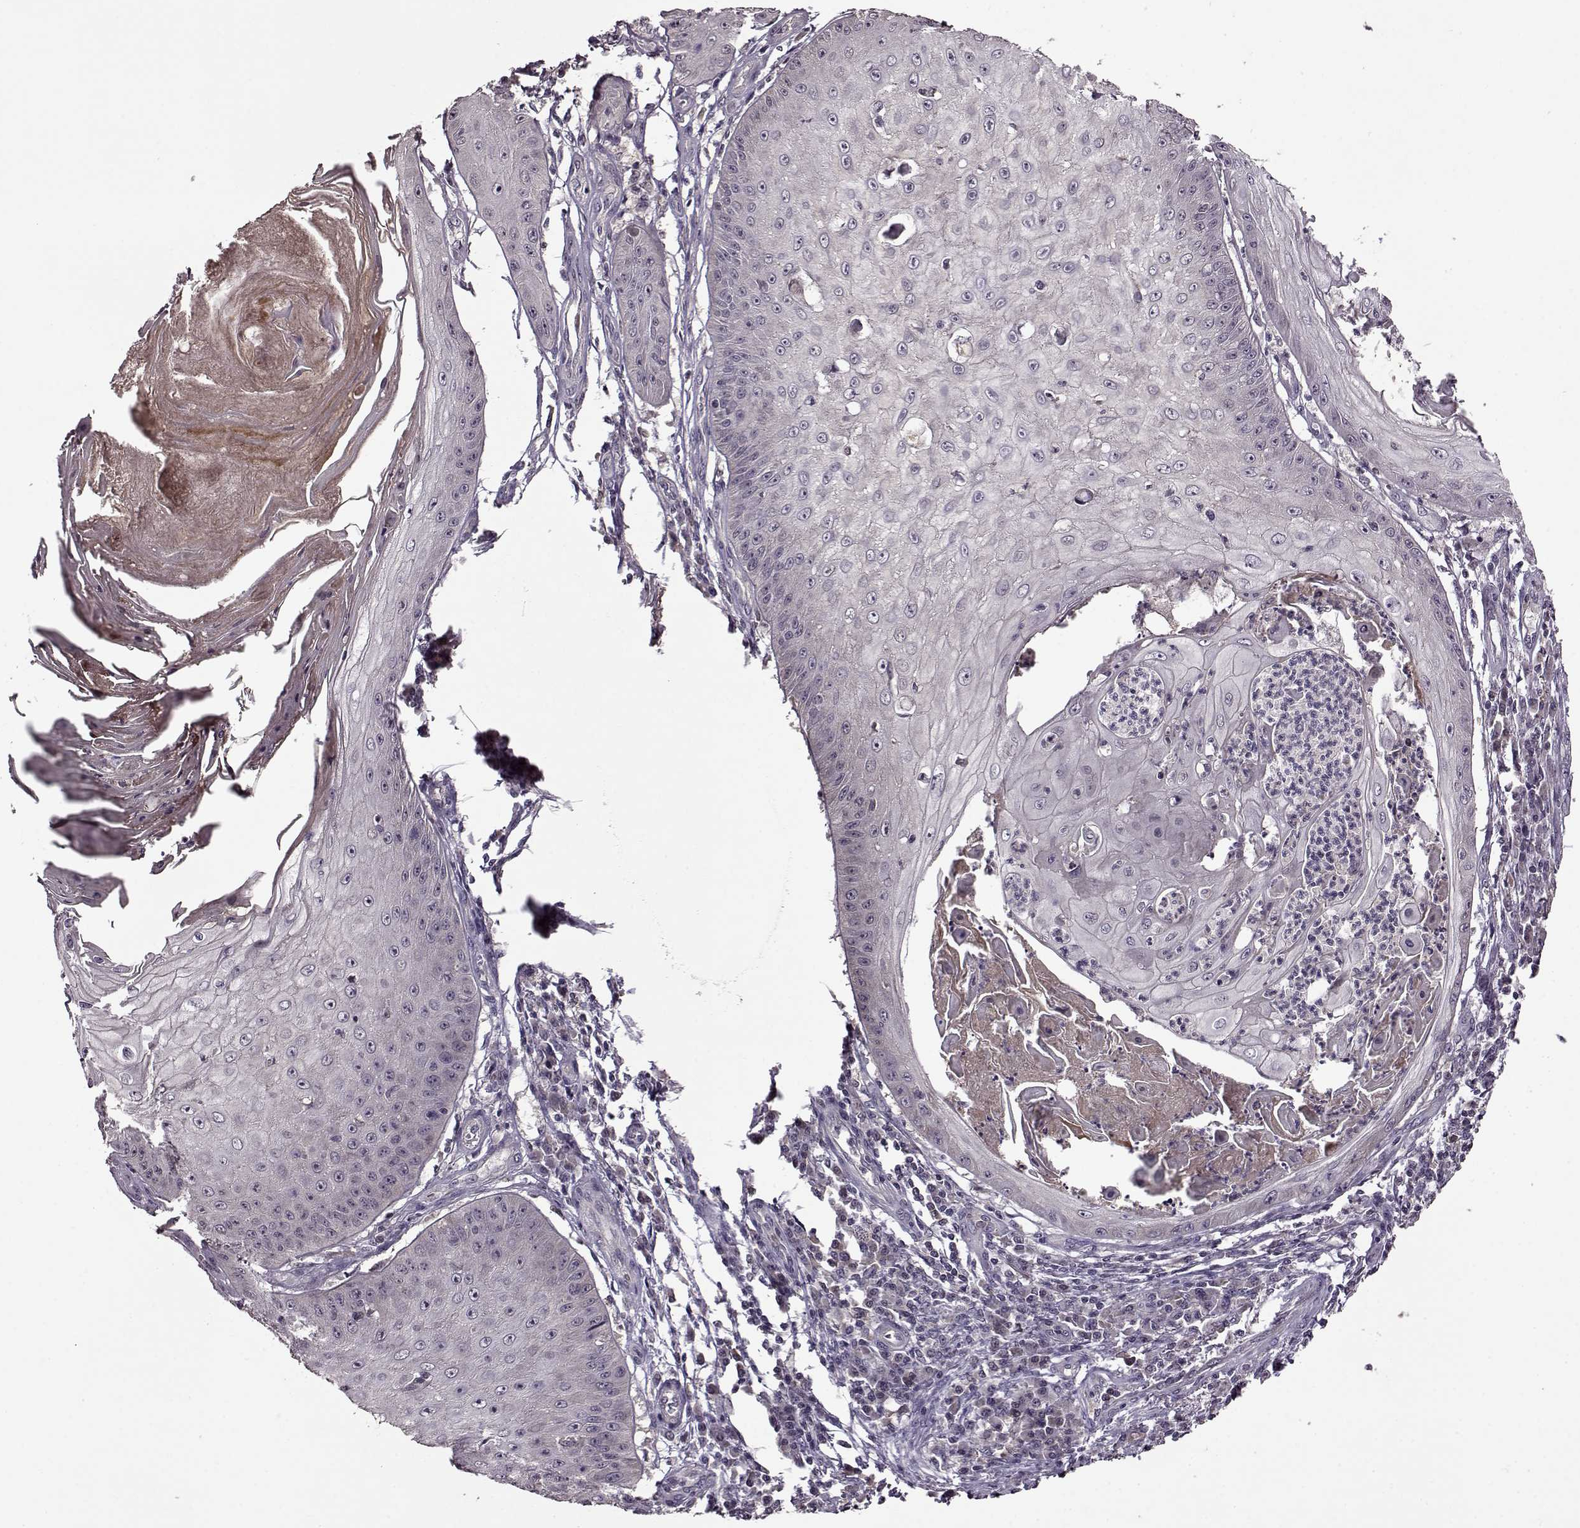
{"staining": {"intensity": "negative", "quantity": "none", "location": "none"}, "tissue": "skin cancer", "cell_type": "Tumor cells", "image_type": "cancer", "snomed": [{"axis": "morphology", "description": "Squamous cell carcinoma, NOS"}, {"axis": "topography", "description": "Skin"}], "caption": "Tumor cells are negative for protein expression in human squamous cell carcinoma (skin).", "gene": "MAIP1", "patient": {"sex": "male", "age": 70}}